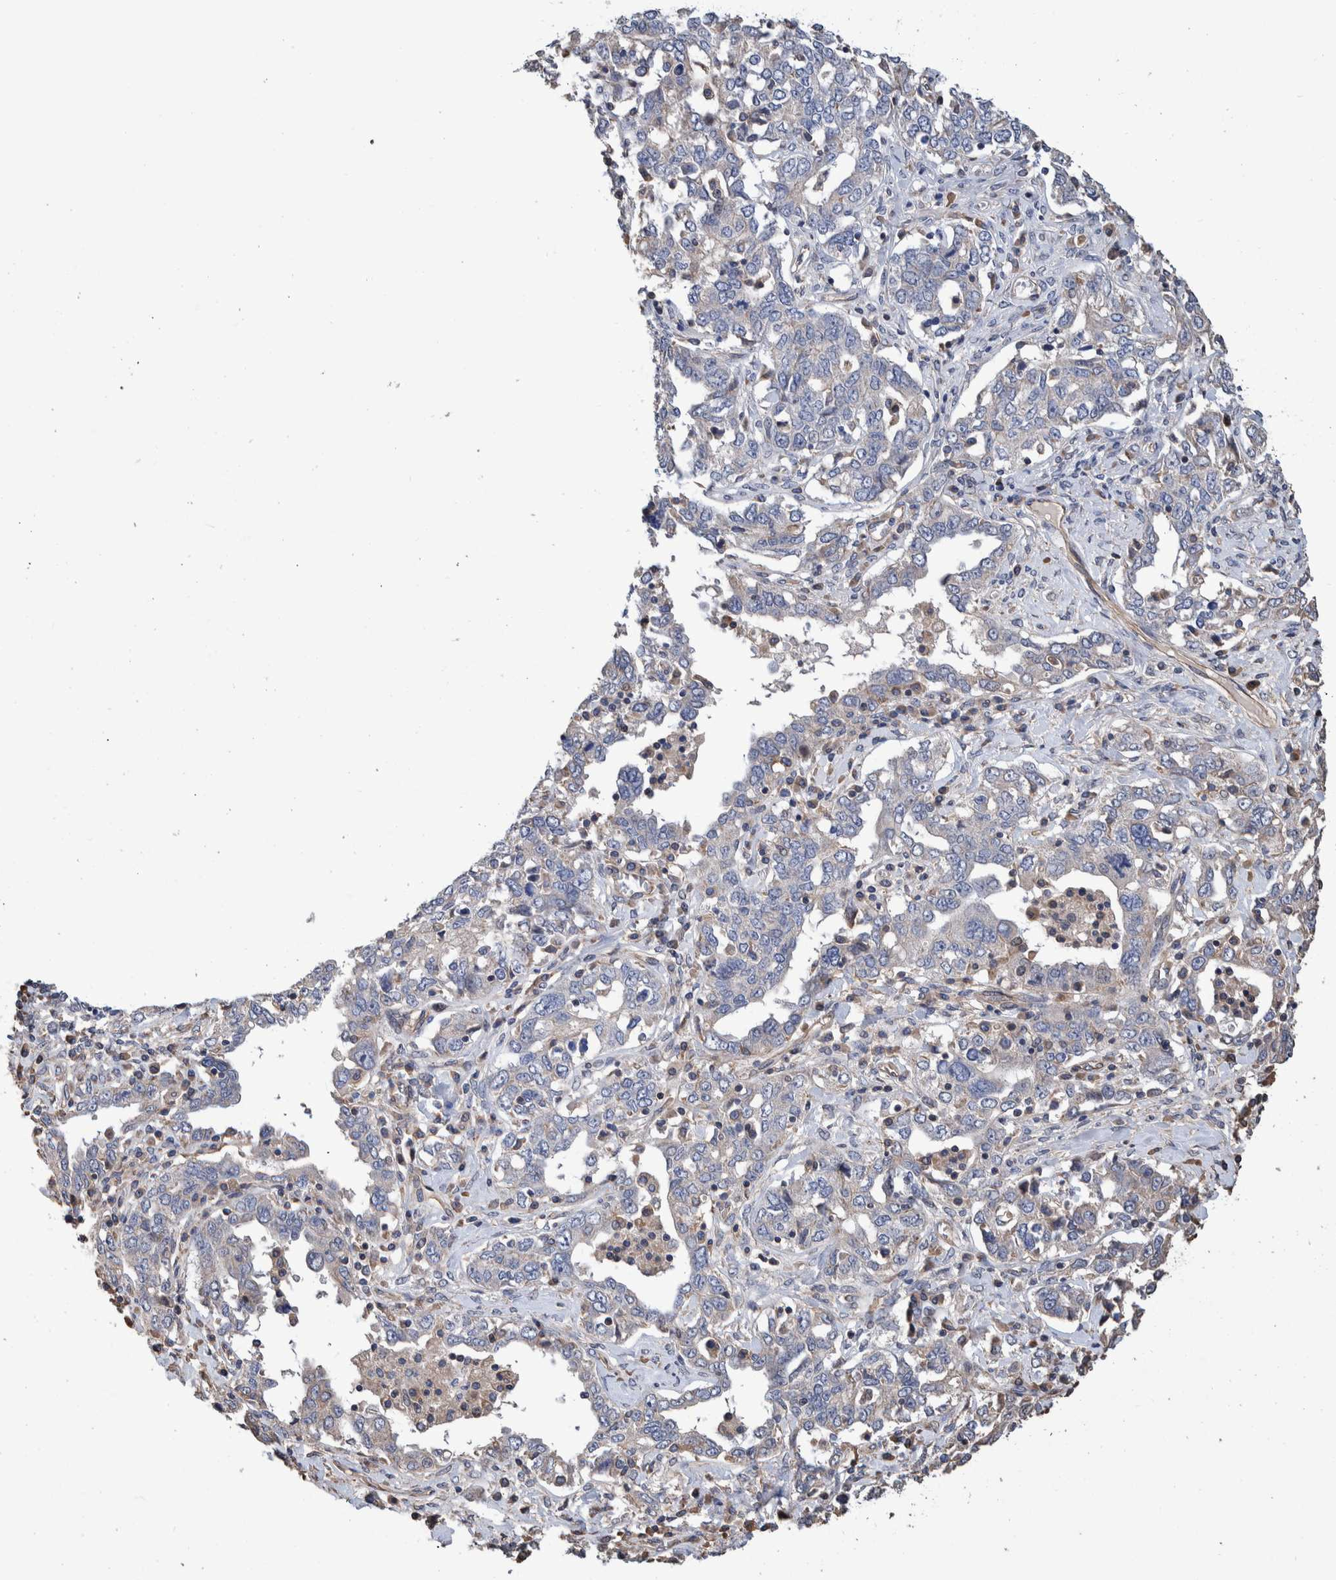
{"staining": {"intensity": "moderate", "quantity": "25%-75%", "location": "cytoplasmic/membranous"}, "tissue": "ovarian cancer", "cell_type": "Tumor cells", "image_type": "cancer", "snomed": [{"axis": "morphology", "description": "Cystadenocarcinoma, mucinous, NOS"}, {"axis": "topography", "description": "Ovary"}], "caption": "Immunohistochemistry staining of ovarian cancer (mucinous cystadenocarcinoma), which displays medium levels of moderate cytoplasmic/membranous expression in about 25%-75% of tumor cells indicating moderate cytoplasmic/membranous protein positivity. The staining was performed using DAB (3,3'-diaminobenzidine) (brown) for protein detection and nuclei were counterstained in hematoxylin (blue).", "gene": "SLC45A4", "patient": {"sex": "female", "age": 73}}